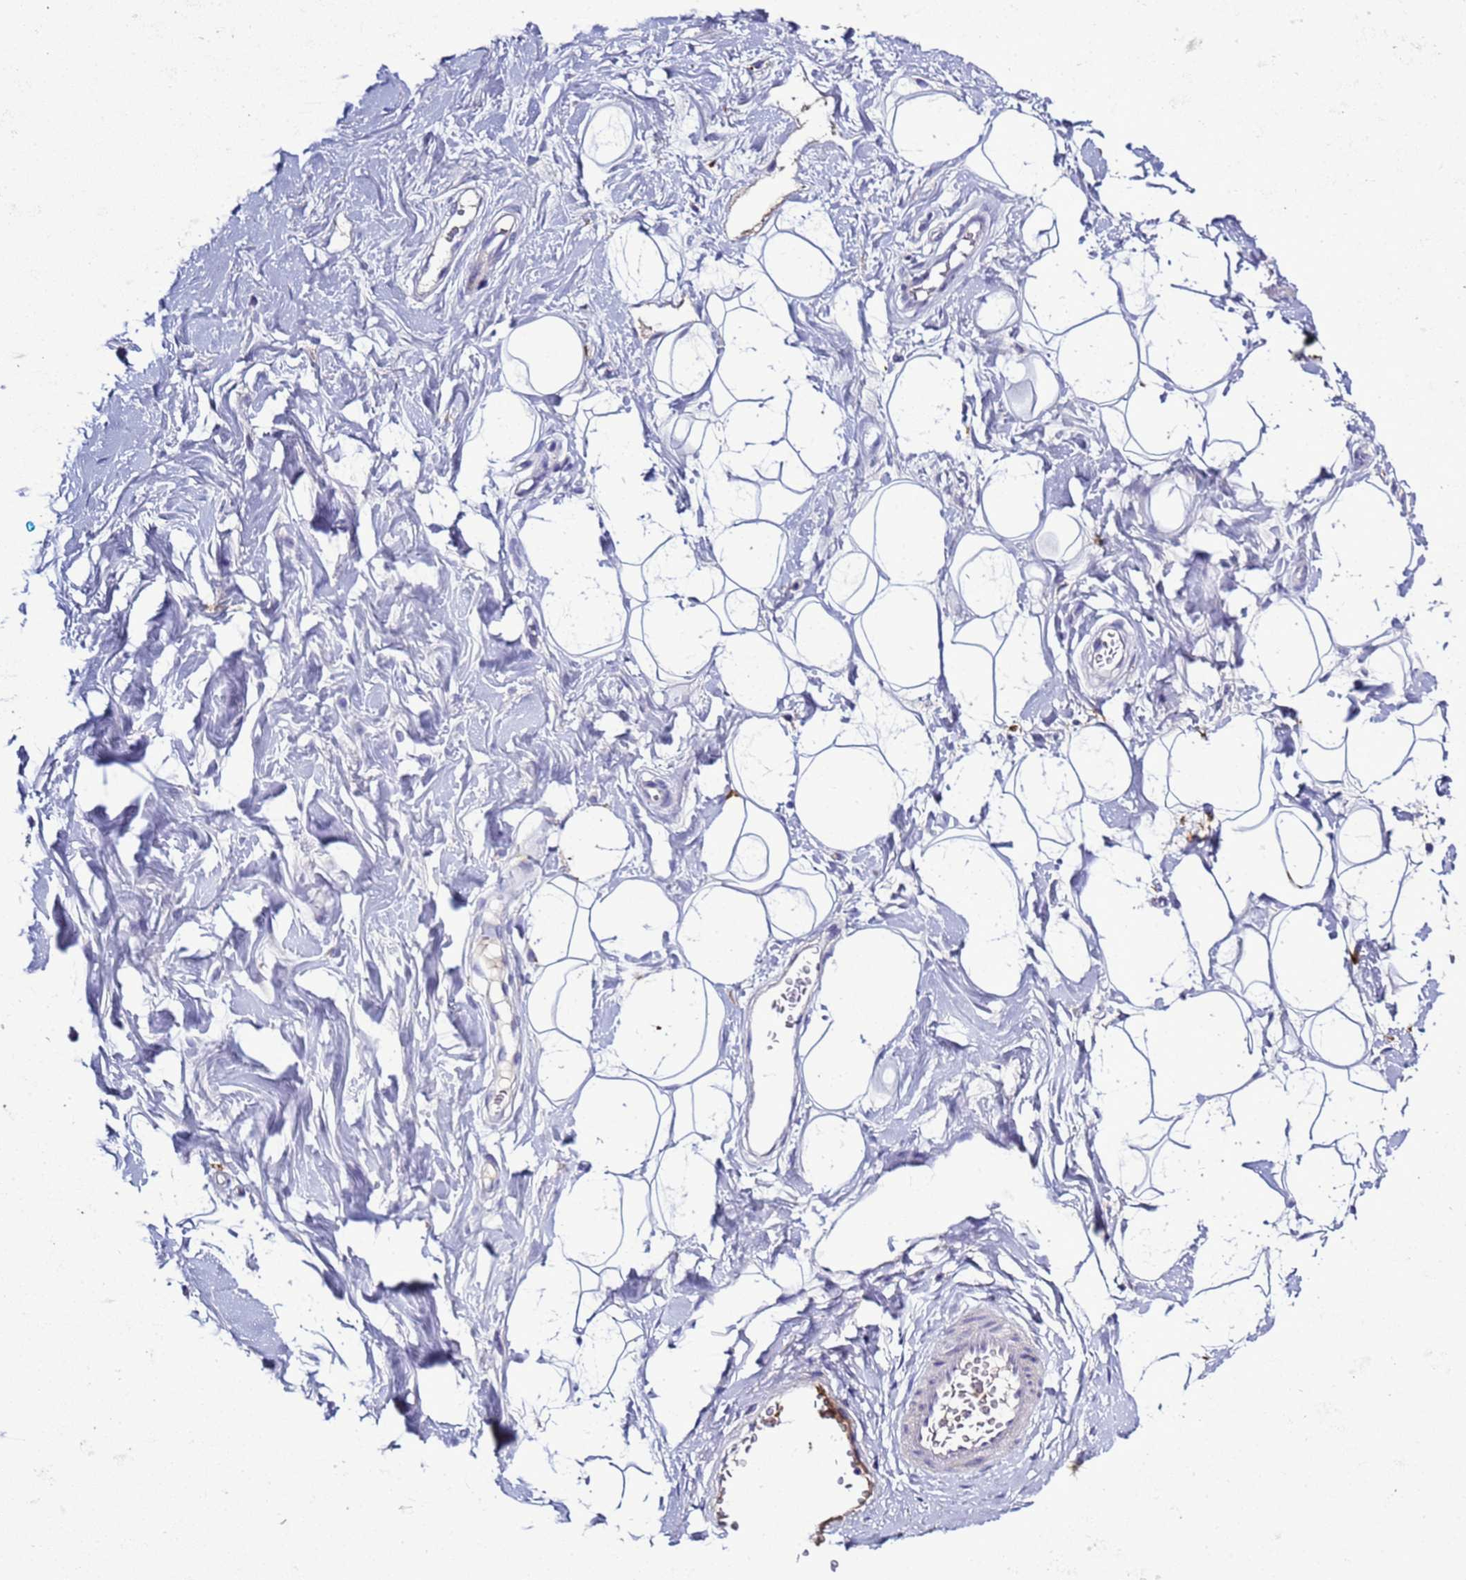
{"staining": {"intensity": "negative", "quantity": "none", "location": "none"}, "tissue": "adipose tissue", "cell_type": "Adipocytes", "image_type": "normal", "snomed": [{"axis": "morphology", "description": "Normal tissue, NOS"}, {"axis": "topography", "description": "Breast"}], "caption": "Adipocytes are negative for protein expression in benign human adipose tissue. (DAB immunohistochemistry (IHC), high magnification).", "gene": "C4orf46", "patient": {"sex": "female", "age": 26}}